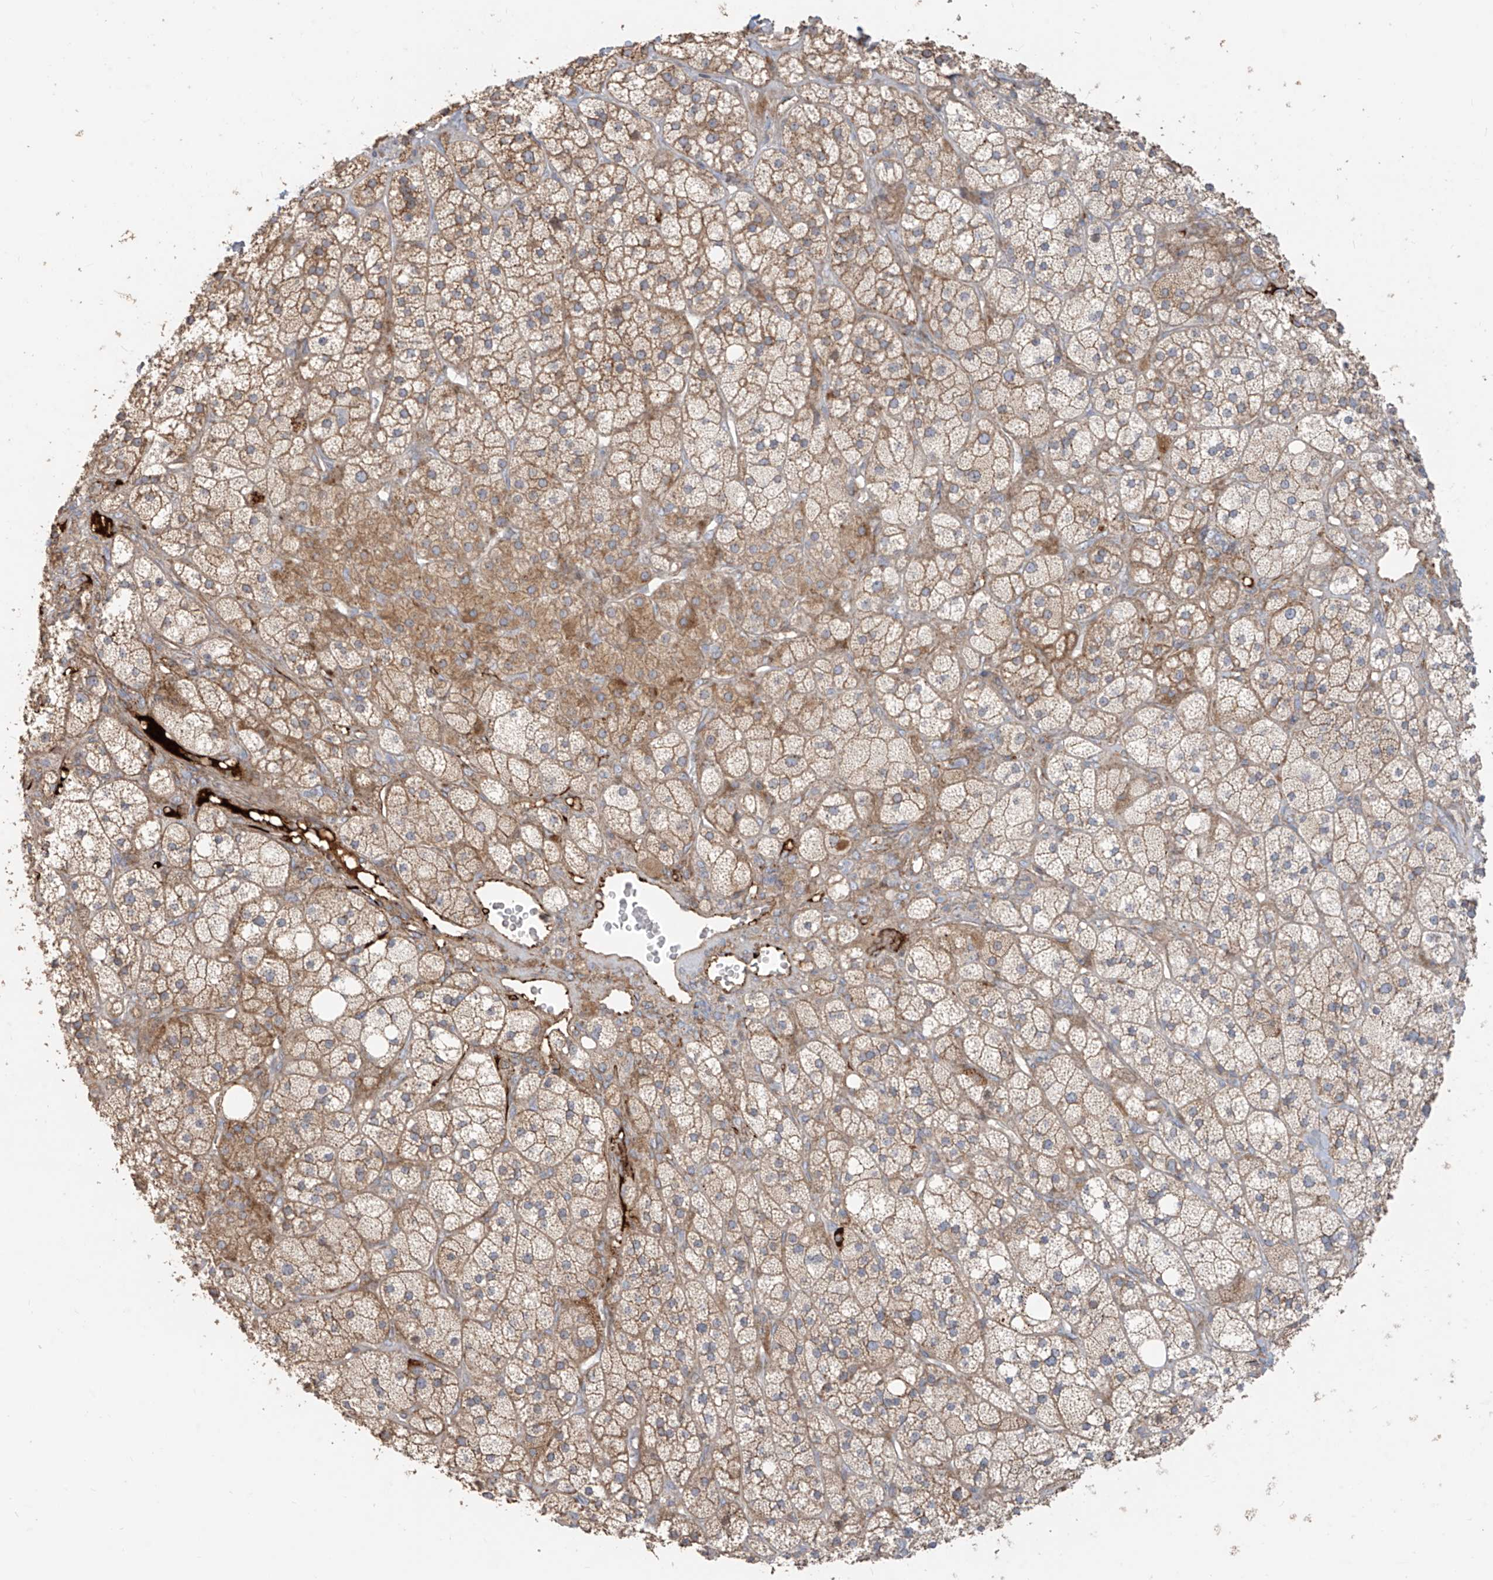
{"staining": {"intensity": "moderate", "quantity": ">75%", "location": "cytoplasmic/membranous"}, "tissue": "adrenal gland", "cell_type": "Glandular cells", "image_type": "normal", "snomed": [{"axis": "morphology", "description": "Normal tissue, NOS"}, {"axis": "topography", "description": "Adrenal gland"}], "caption": "There is medium levels of moderate cytoplasmic/membranous positivity in glandular cells of normal adrenal gland, as demonstrated by immunohistochemical staining (brown color).", "gene": "ABTB1", "patient": {"sex": "male", "age": 61}}